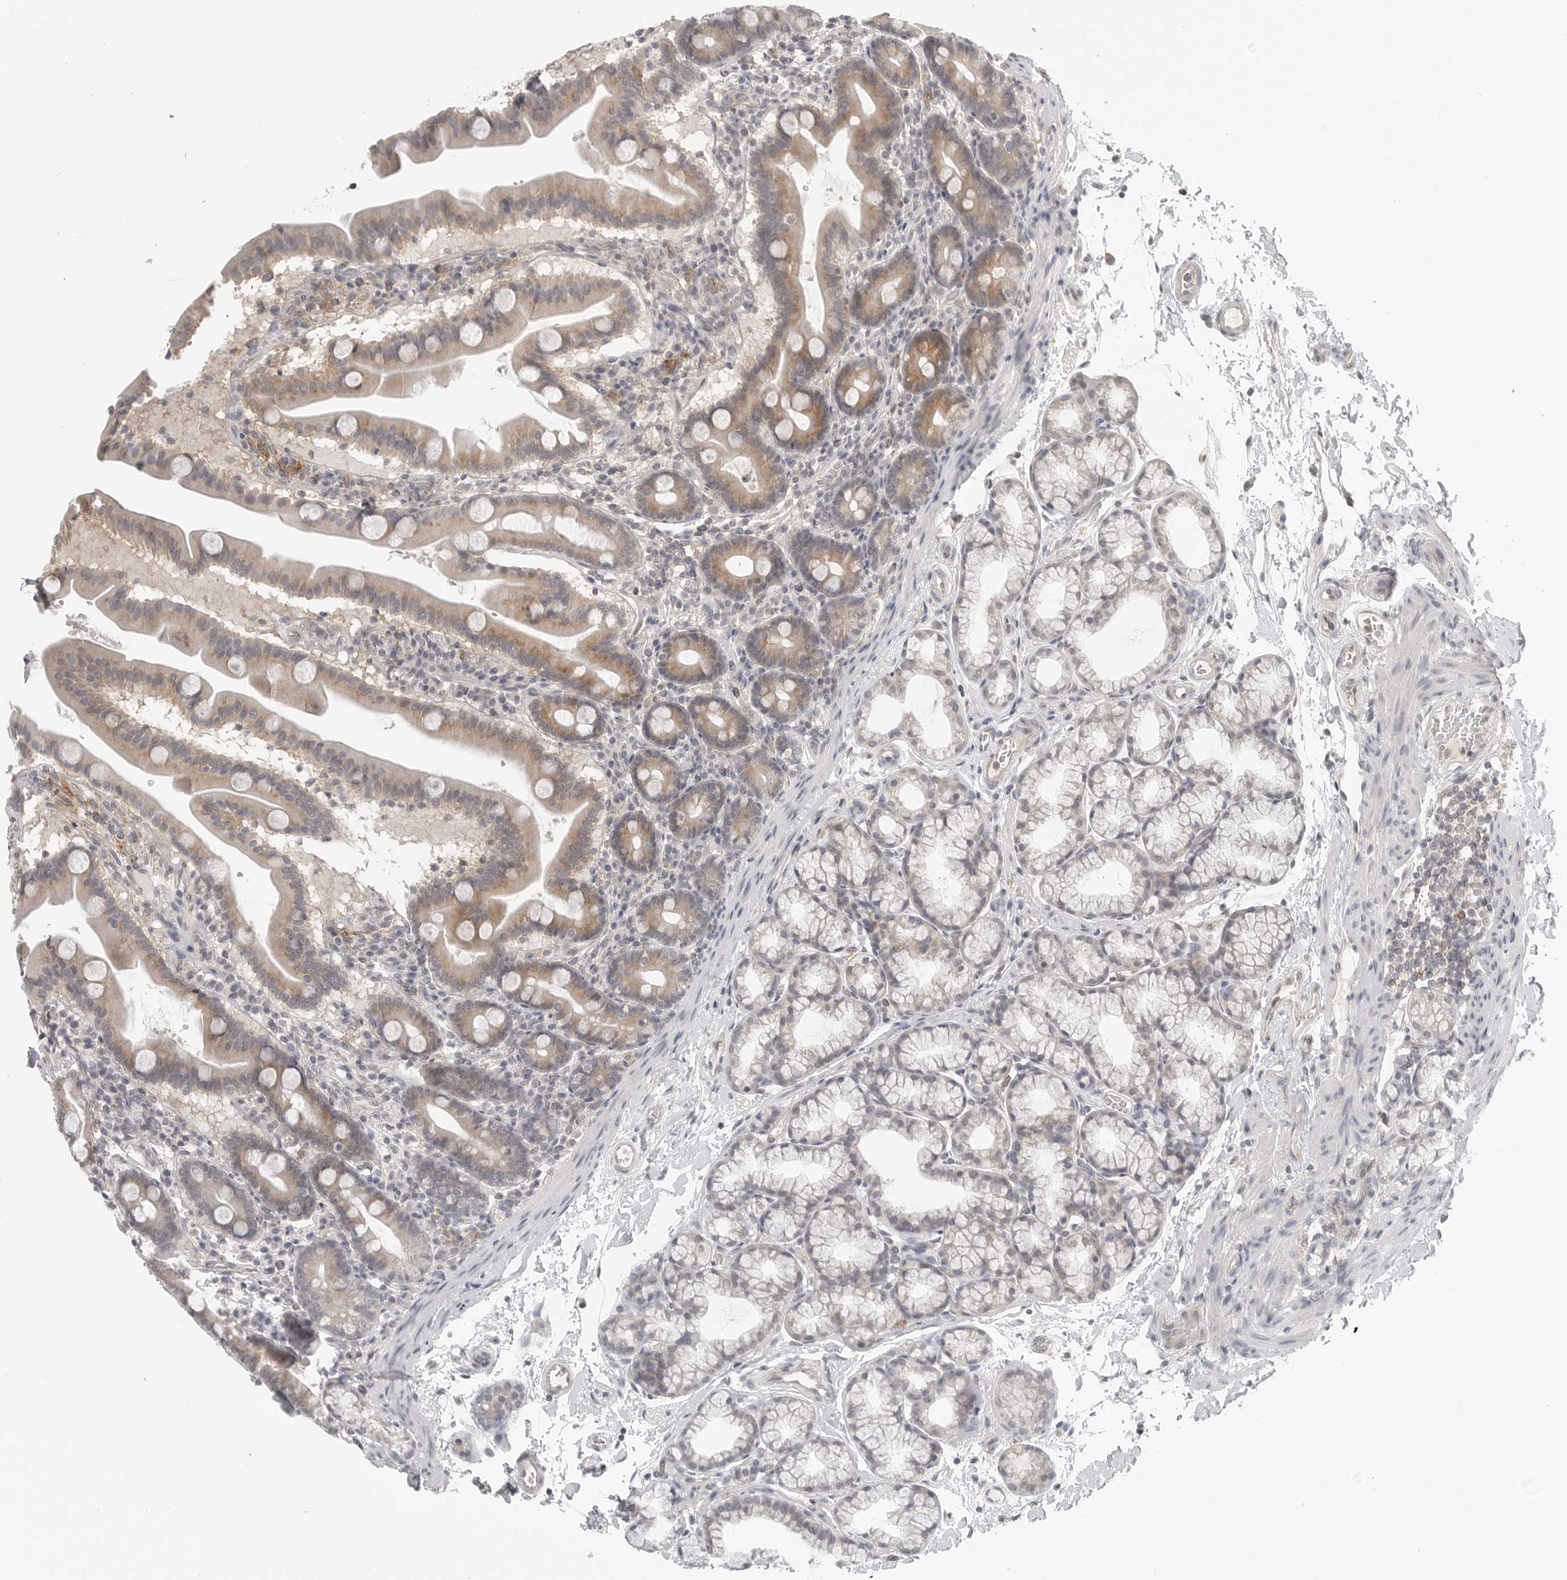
{"staining": {"intensity": "weak", "quantity": ">75%", "location": "cytoplasmic/membranous"}, "tissue": "duodenum", "cell_type": "Glandular cells", "image_type": "normal", "snomed": [{"axis": "morphology", "description": "Normal tissue, NOS"}, {"axis": "topography", "description": "Duodenum"}], "caption": "Approximately >75% of glandular cells in normal duodenum exhibit weak cytoplasmic/membranous protein expression as visualized by brown immunohistochemical staining.", "gene": "IFNGR1", "patient": {"sex": "male", "age": 54}}